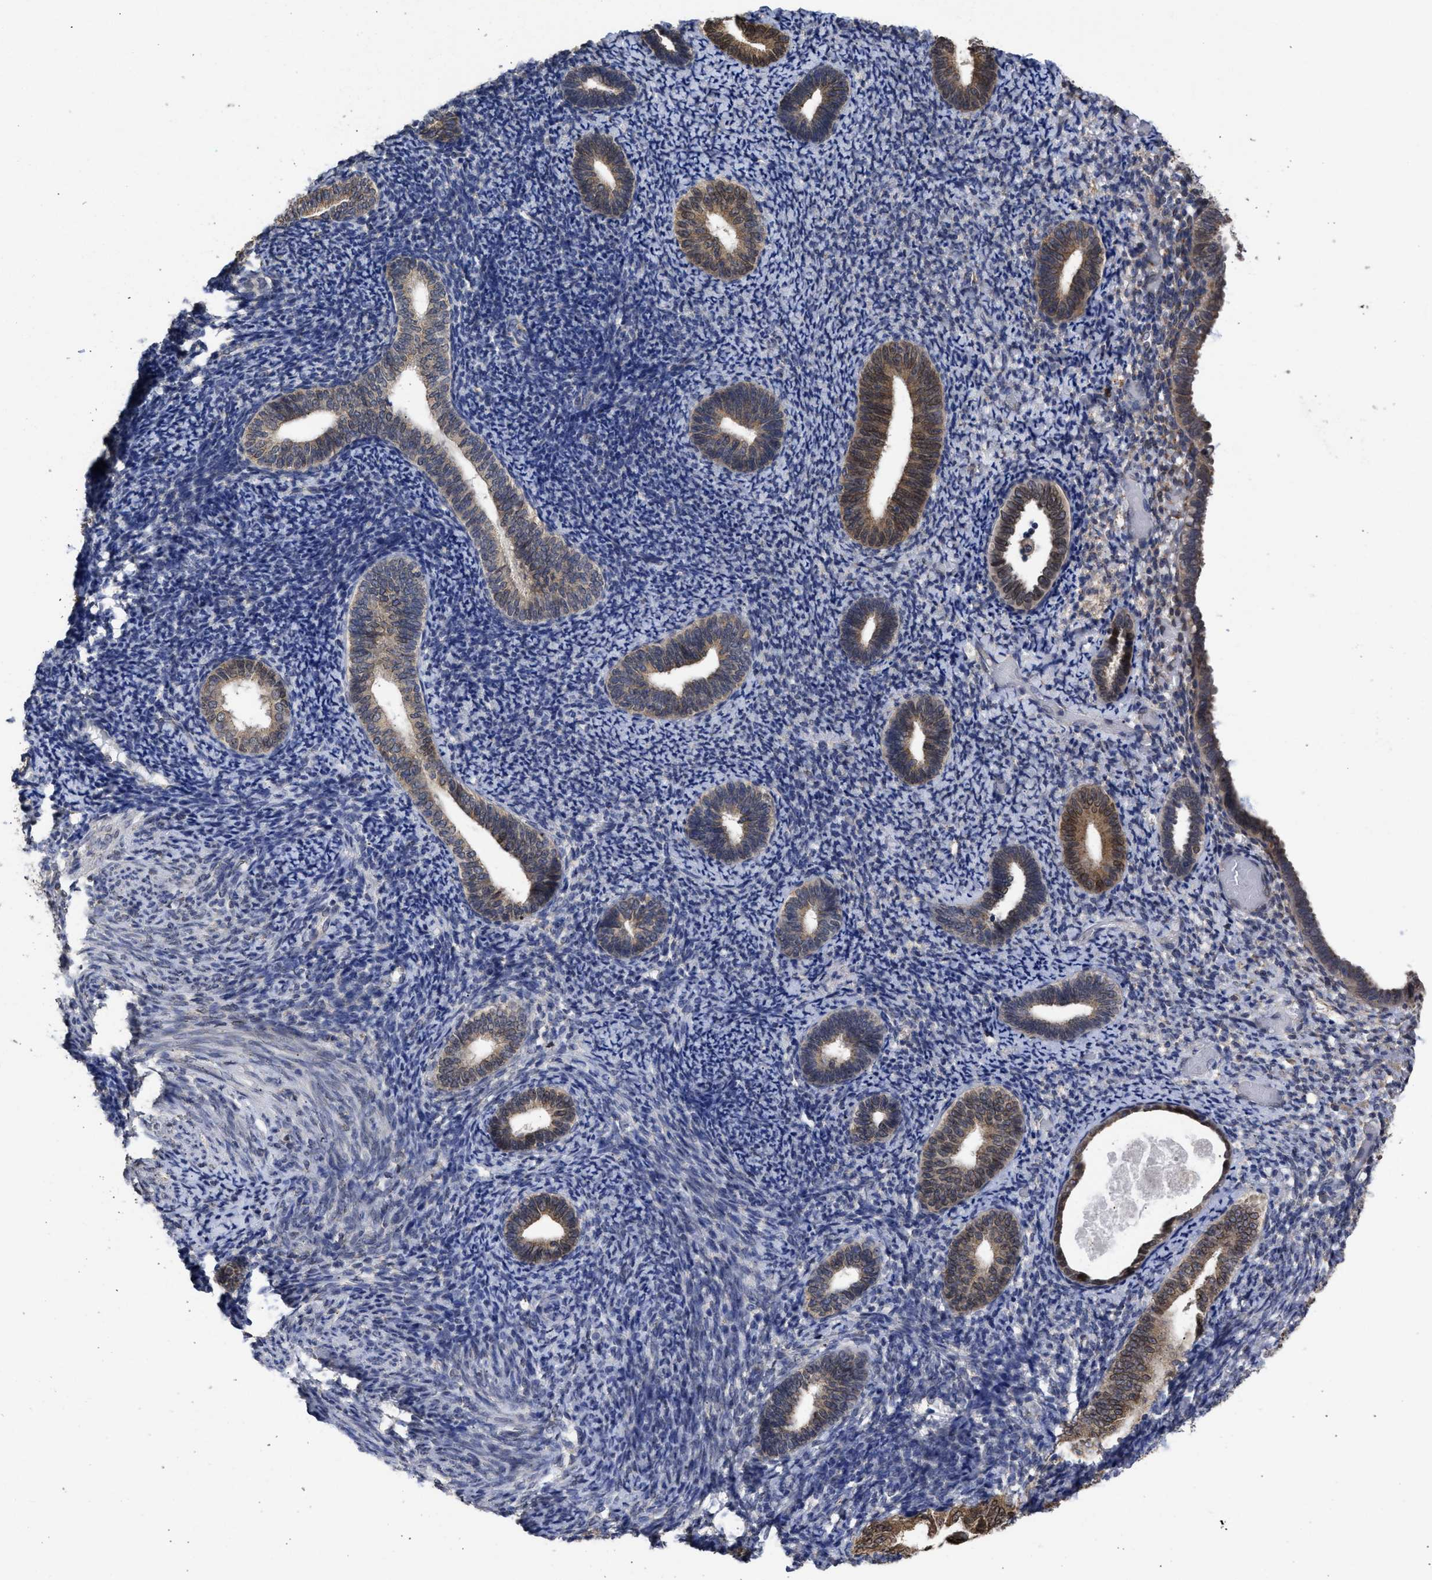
{"staining": {"intensity": "negative", "quantity": "none", "location": "none"}, "tissue": "endometrium", "cell_type": "Cells in endometrial stroma", "image_type": "normal", "snomed": [{"axis": "morphology", "description": "Normal tissue, NOS"}, {"axis": "topography", "description": "Endometrium"}], "caption": "Immunohistochemical staining of normal endometrium reveals no significant staining in cells in endometrial stroma.", "gene": "DNAJC1", "patient": {"sex": "female", "age": 66}}